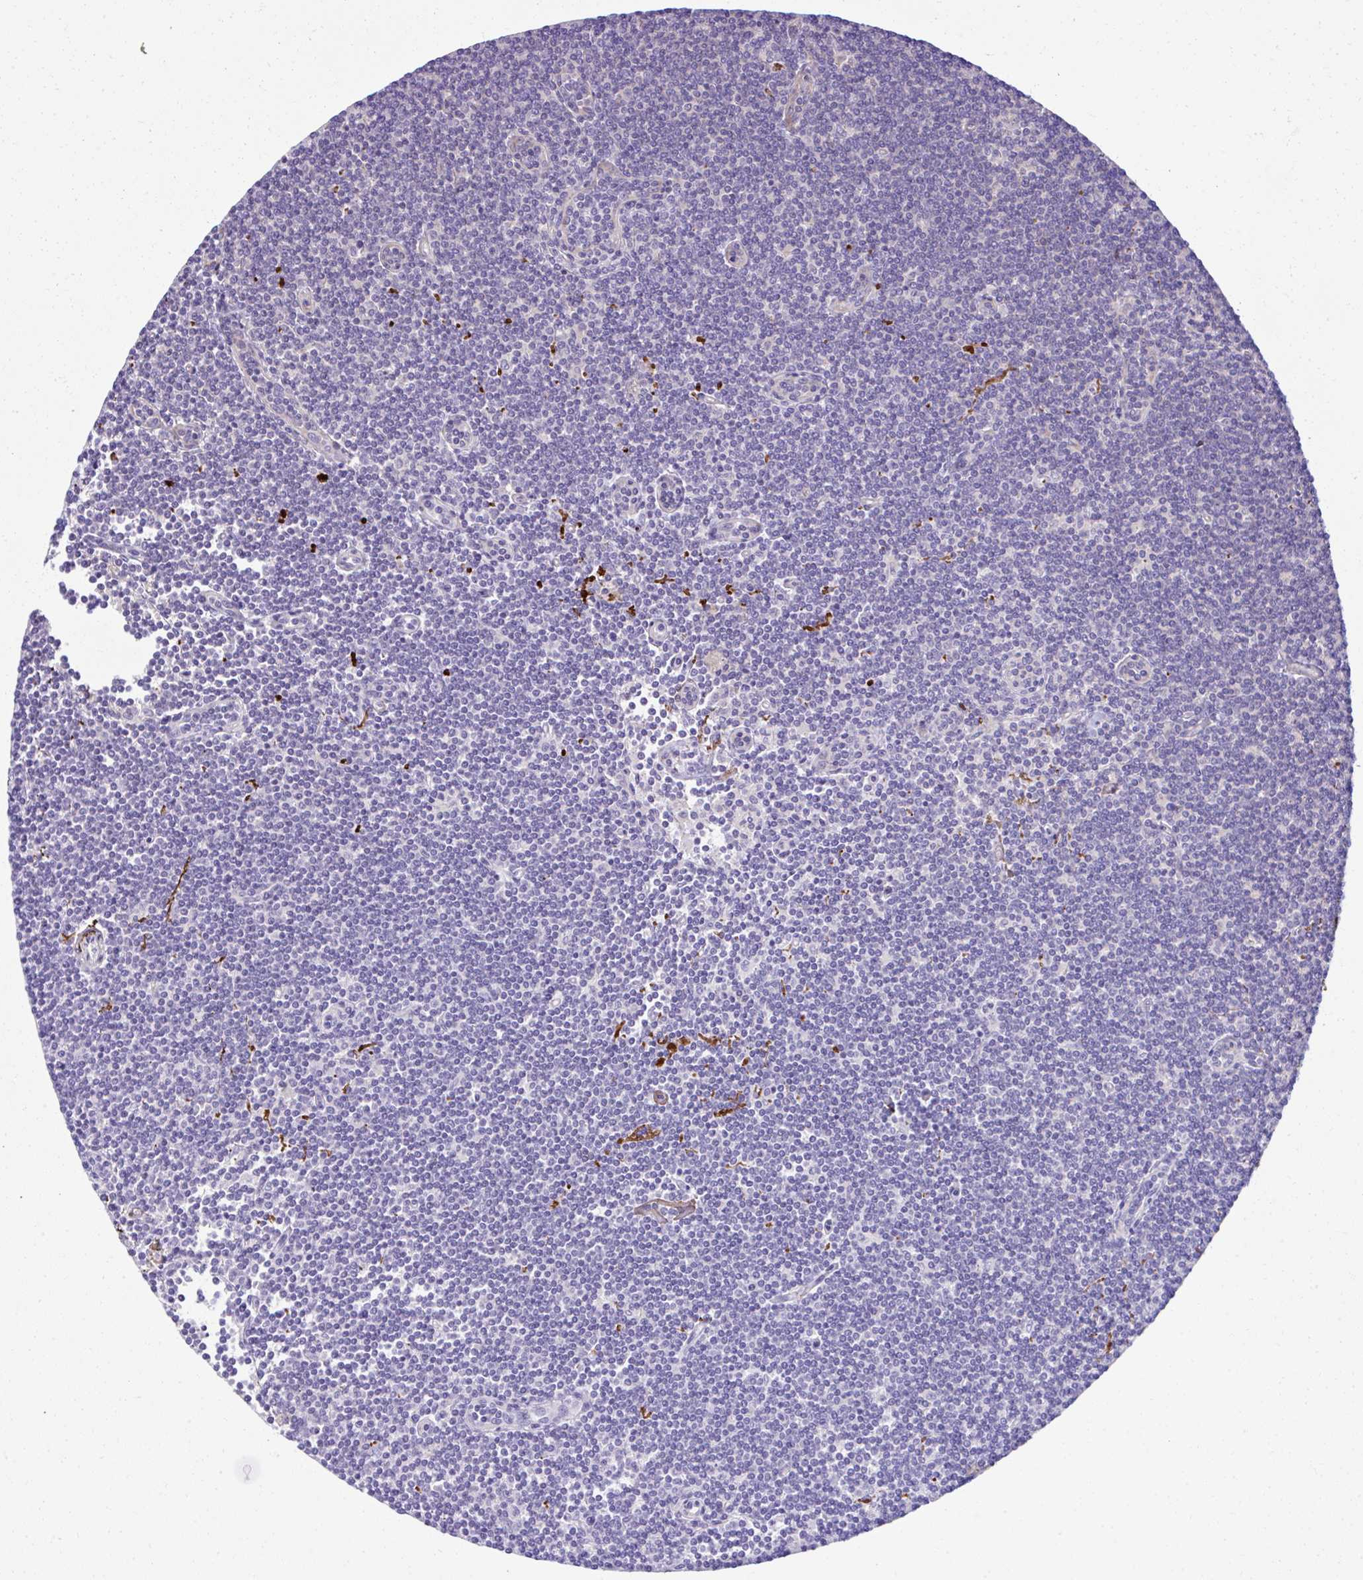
{"staining": {"intensity": "negative", "quantity": "none", "location": "none"}, "tissue": "lymphoma", "cell_type": "Tumor cells", "image_type": "cancer", "snomed": [{"axis": "morphology", "description": "Malignant lymphoma, non-Hodgkin's type, Low grade"}, {"axis": "topography", "description": "Lymph node"}], "caption": "This is a photomicrograph of immunohistochemistry staining of malignant lymphoma, non-Hodgkin's type (low-grade), which shows no staining in tumor cells. (Stains: DAB (3,3'-diaminobenzidine) immunohistochemistry (IHC) with hematoxylin counter stain, Microscopy: brightfield microscopy at high magnification).", "gene": "CCDC85C", "patient": {"sex": "female", "age": 73}}